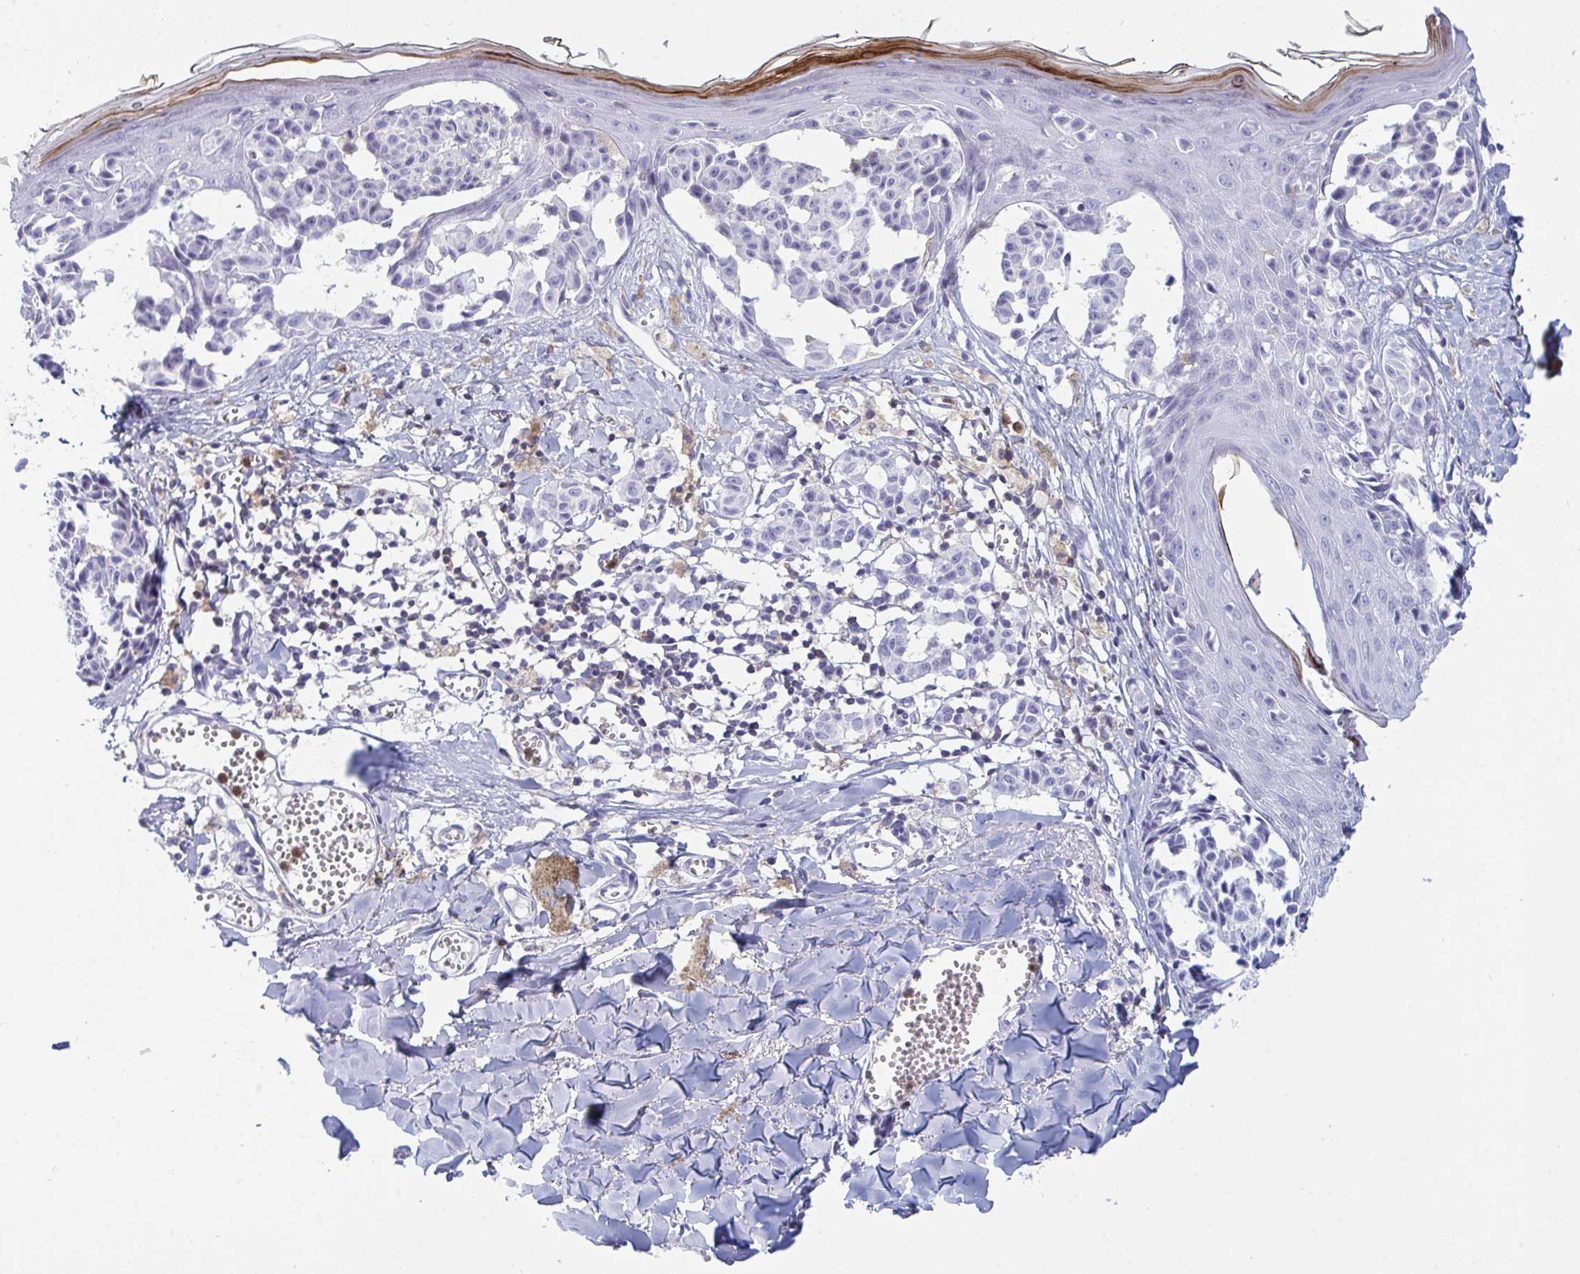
{"staining": {"intensity": "negative", "quantity": "none", "location": "none"}, "tissue": "melanoma", "cell_type": "Tumor cells", "image_type": "cancer", "snomed": [{"axis": "morphology", "description": "Malignant melanoma, NOS"}, {"axis": "topography", "description": "Skin"}], "caption": "Protein analysis of malignant melanoma displays no significant staining in tumor cells. Nuclei are stained in blue.", "gene": "MYO1F", "patient": {"sex": "female", "age": 43}}